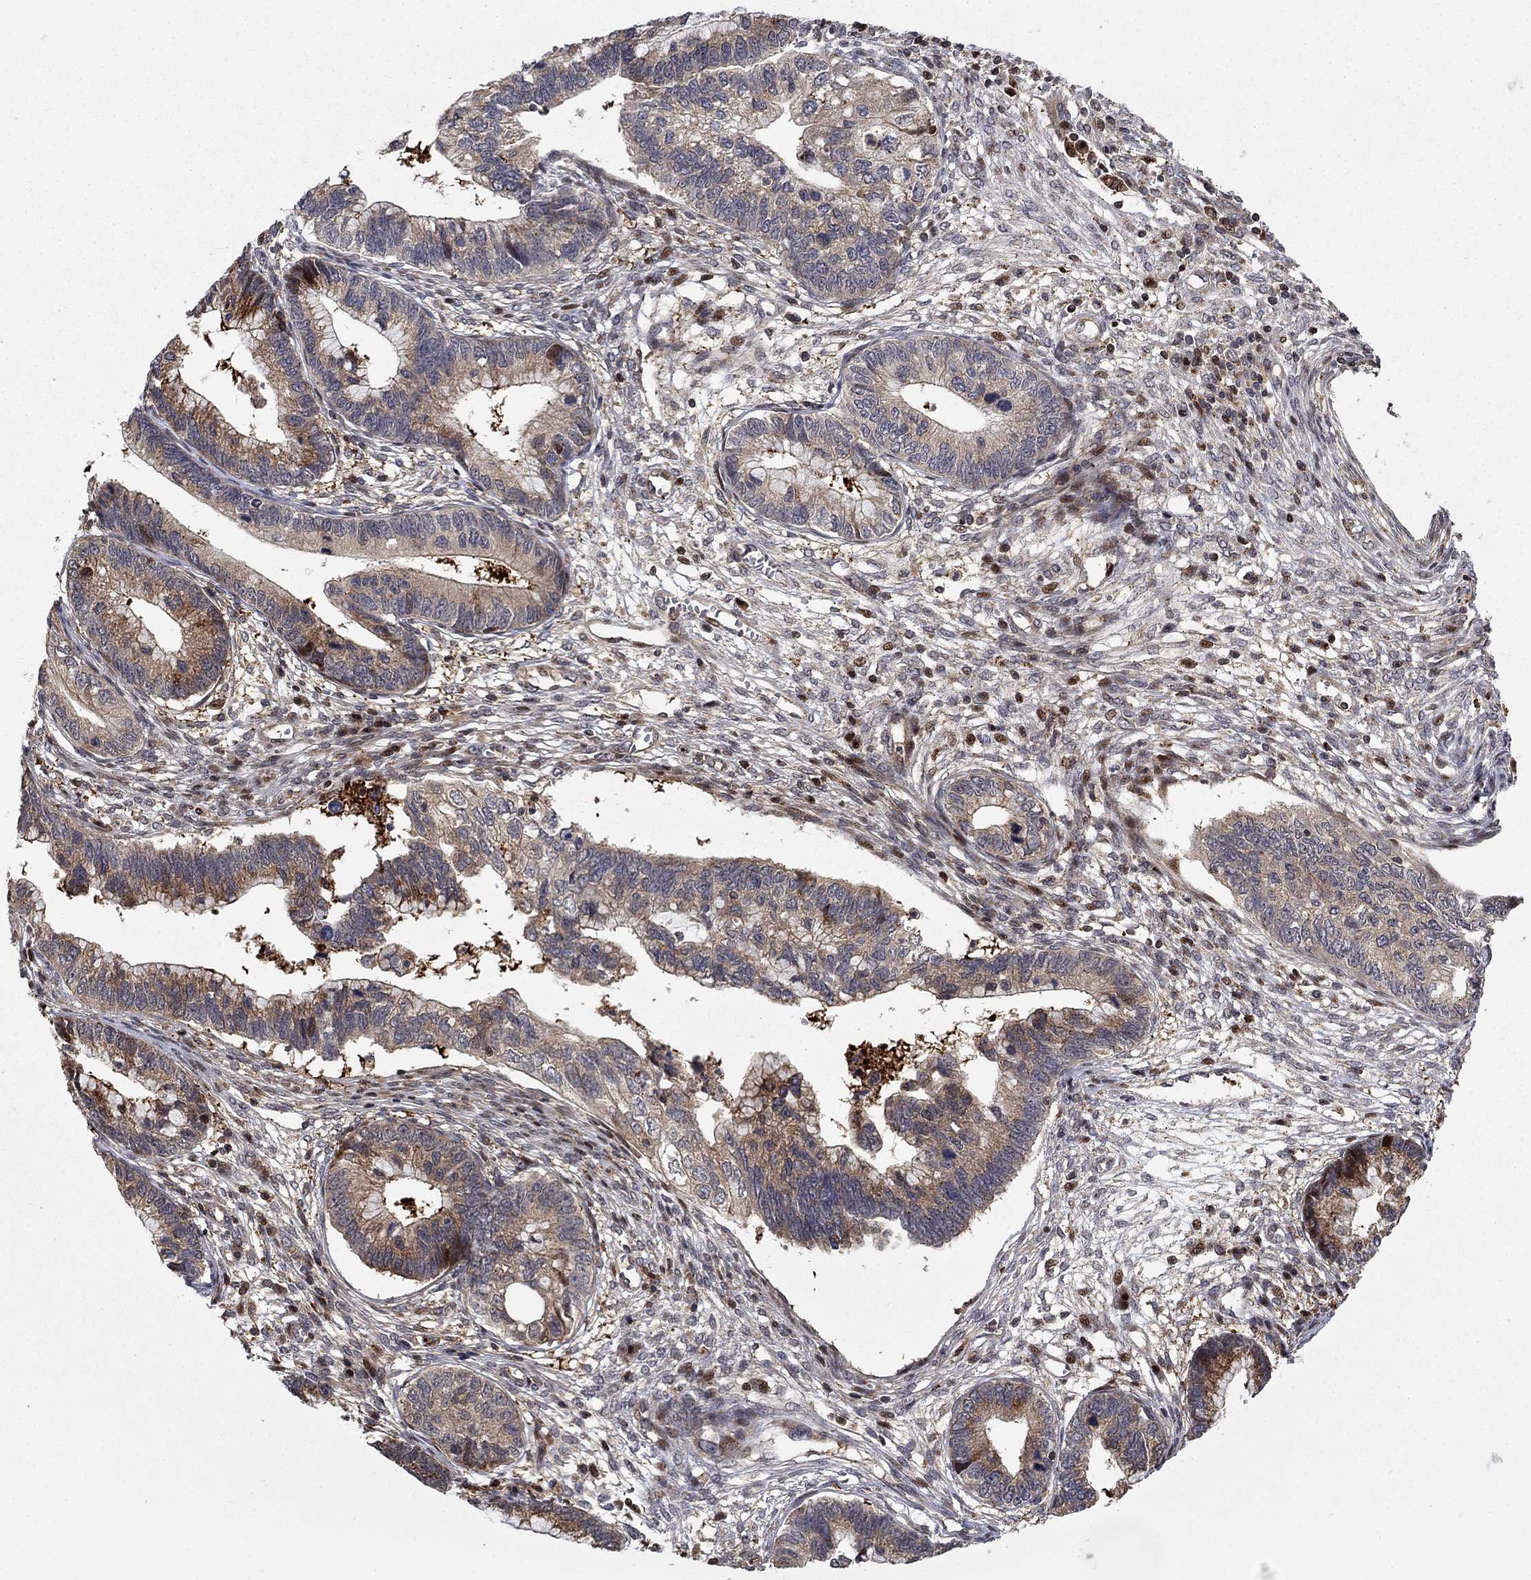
{"staining": {"intensity": "moderate", "quantity": "25%-75%", "location": "cytoplasmic/membranous"}, "tissue": "cervical cancer", "cell_type": "Tumor cells", "image_type": "cancer", "snomed": [{"axis": "morphology", "description": "Adenocarcinoma, NOS"}, {"axis": "topography", "description": "Cervix"}], "caption": "Protein expression analysis of cervical cancer (adenocarcinoma) exhibits moderate cytoplasmic/membranous expression in approximately 25%-75% of tumor cells.", "gene": "LPCAT4", "patient": {"sex": "female", "age": 44}}